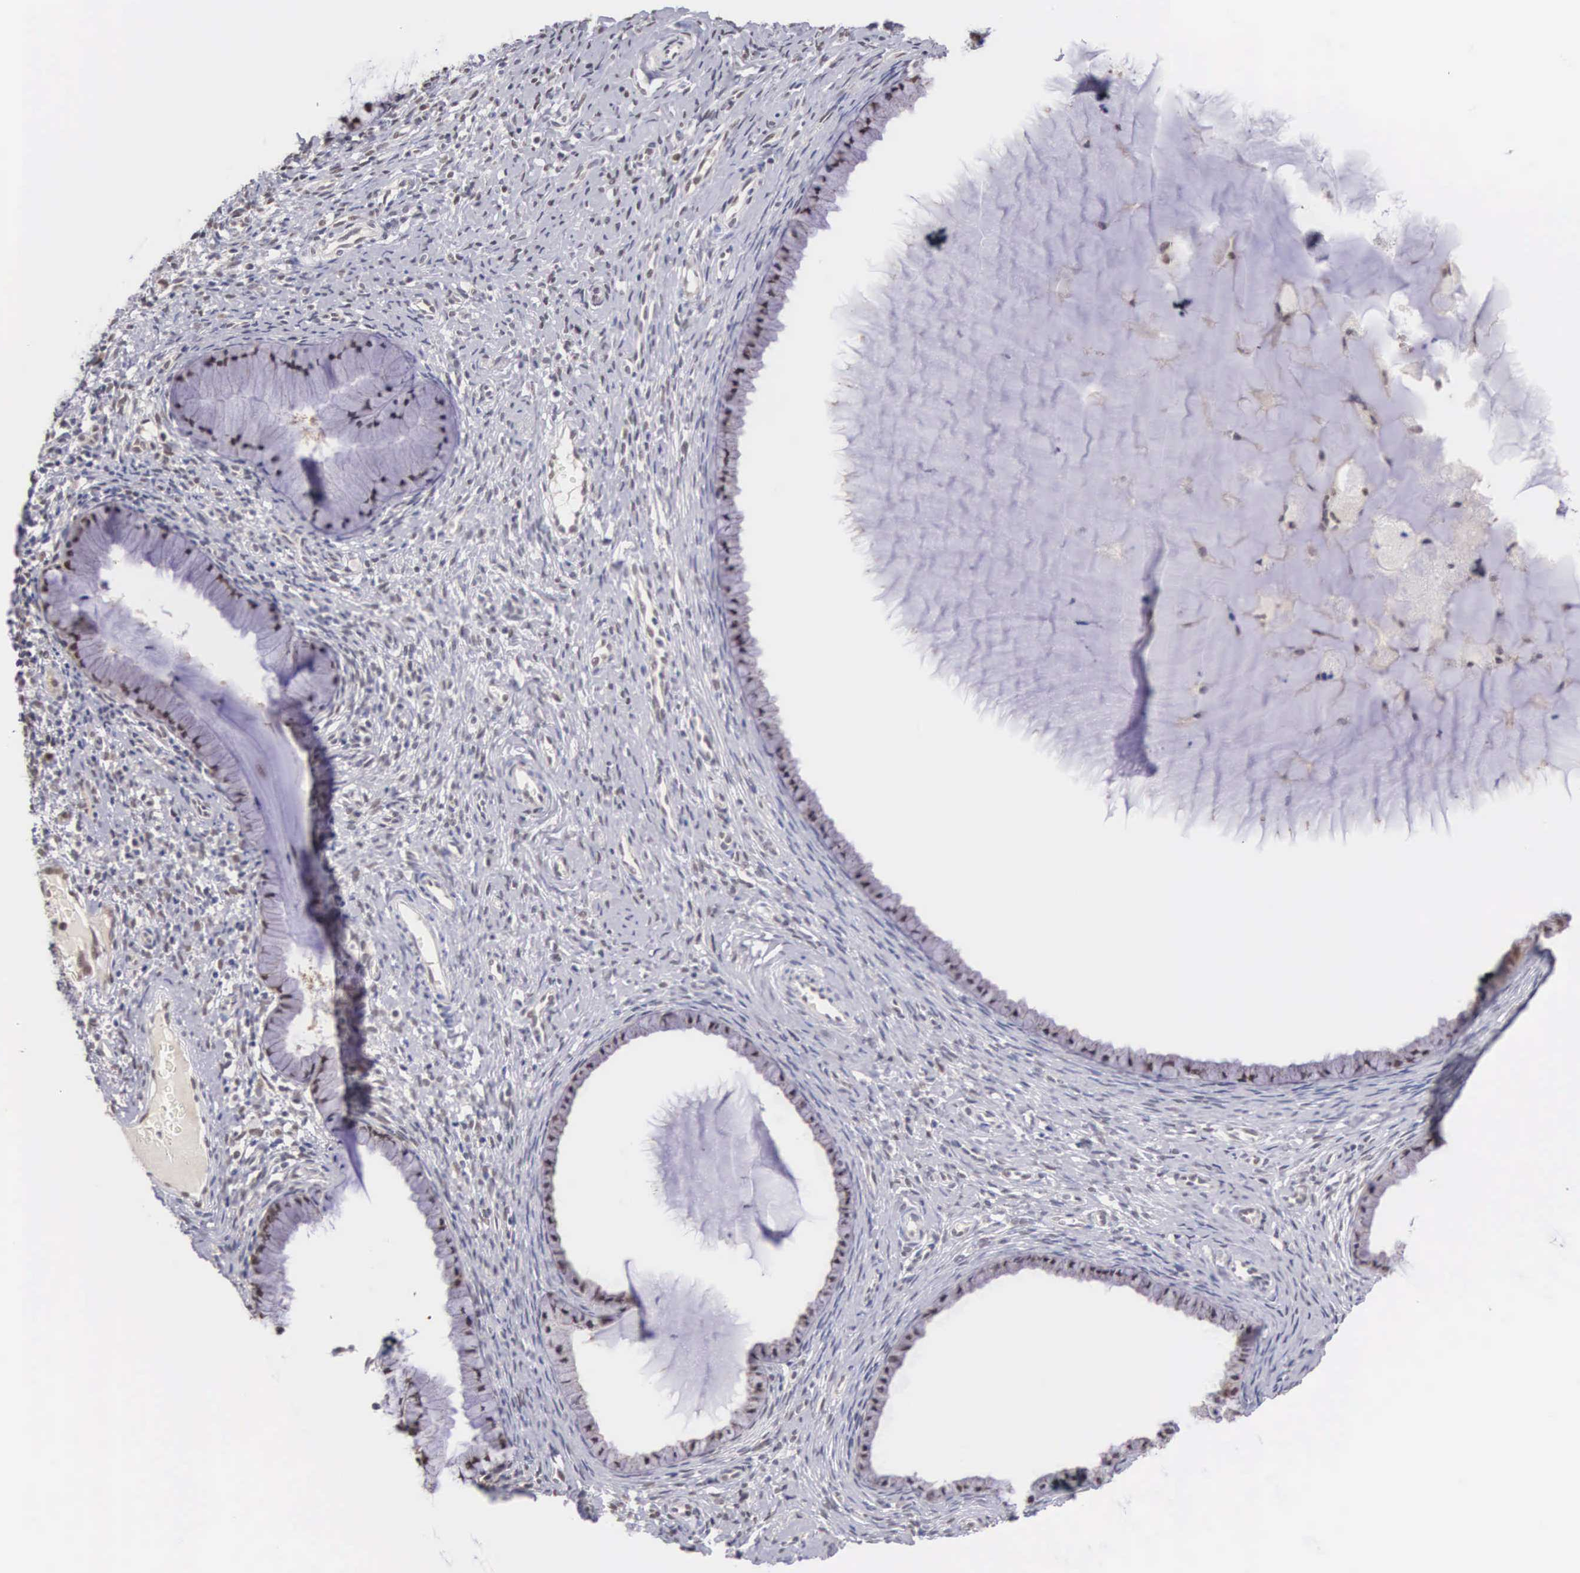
{"staining": {"intensity": "weak", "quantity": "<25%", "location": "nuclear"}, "tissue": "cervix", "cell_type": "Glandular cells", "image_type": "normal", "snomed": [{"axis": "morphology", "description": "Normal tissue, NOS"}, {"axis": "topography", "description": "Cervix"}], "caption": "Immunohistochemistry image of unremarkable cervix stained for a protein (brown), which shows no positivity in glandular cells. The staining was performed using DAB to visualize the protein expression in brown, while the nuclei were stained in blue with hematoxylin (Magnification: 20x).", "gene": "HMGXB4", "patient": {"sex": "female", "age": 70}}